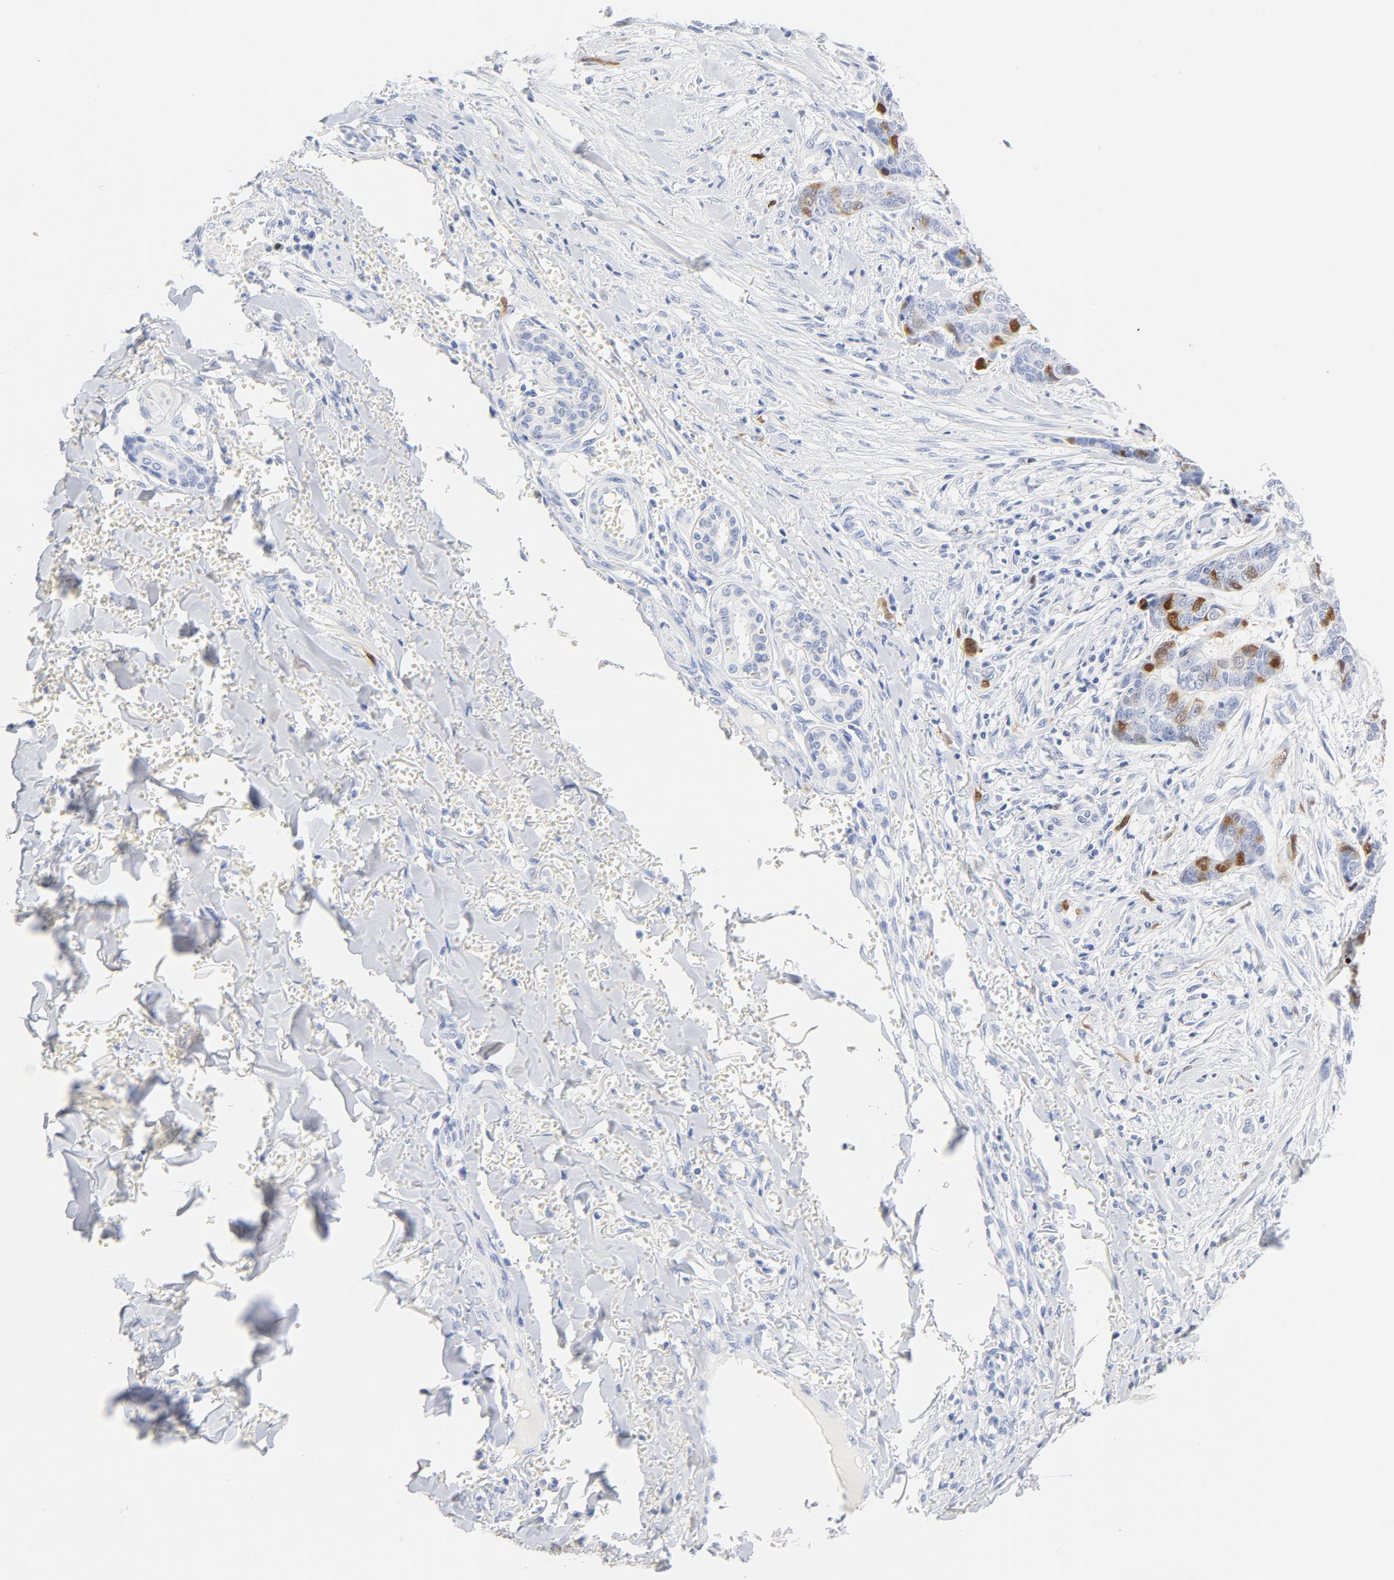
{"staining": {"intensity": "strong", "quantity": "<25%", "location": "nuclear"}, "tissue": "skin cancer", "cell_type": "Tumor cells", "image_type": "cancer", "snomed": [{"axis": "morphology", "description": "Basal cell carcinoma"}, {"axis": "topography", "description": "Skin"}], "caption": "A medium amount of strong nuclear staining is identified in approximately <25% of tumor cells in basal cell carcinoma (skin) tissue.", "gene": "CDC20", "patient": {"sex": "female", "age": 64}}